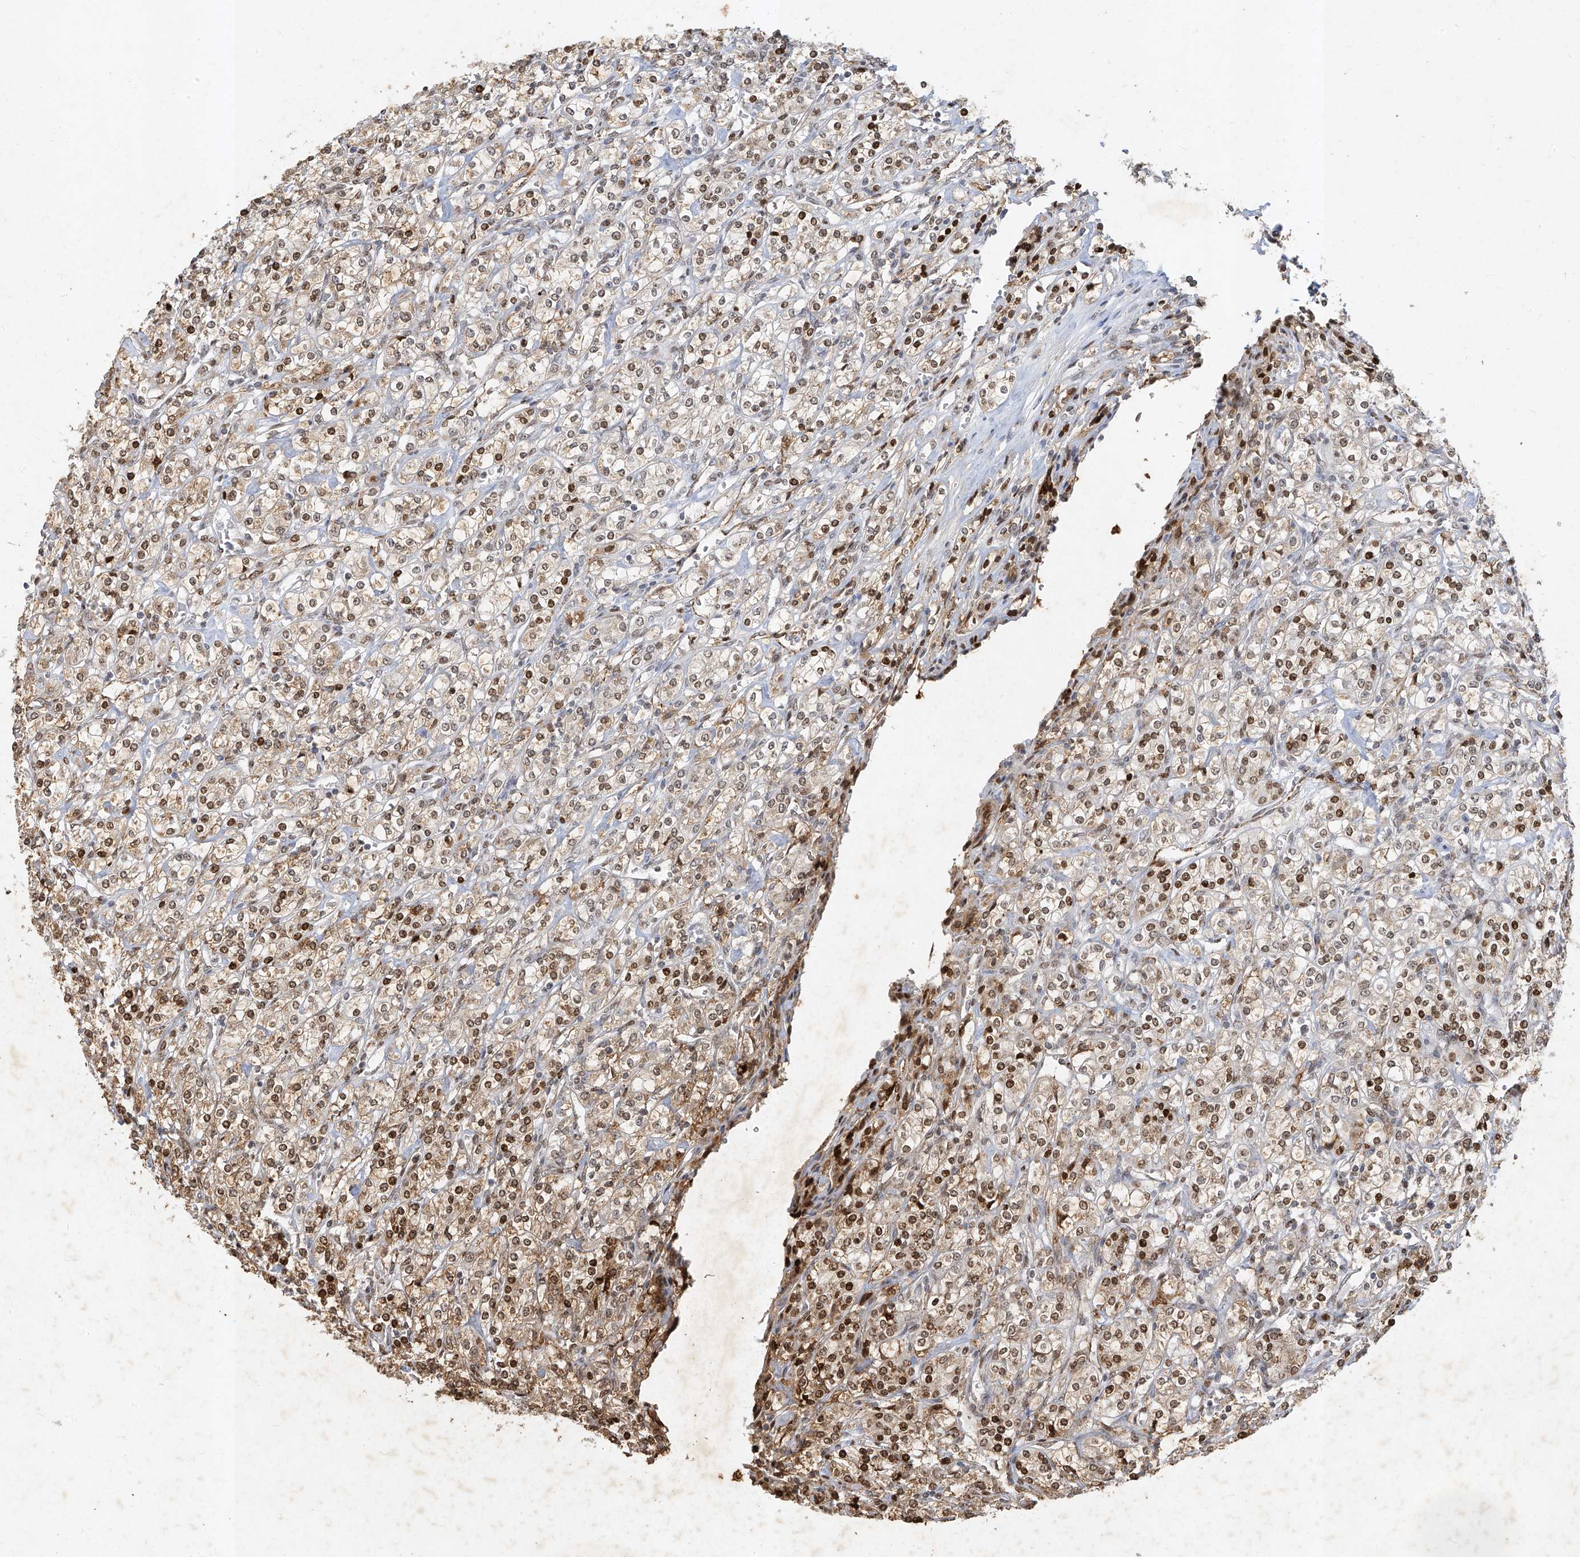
{"staining": {"intensity": "moderate", "quantity": ">75%", "location": "nuclear"}, "tissue": "renal cancer", "cell_type": "Tumor cells", "image_type": "cancer", "snomed": [{"axis": "morphology", "description": "Adenocarcinoma, NOS"}, {"axis": "topography", "description": "Kidney"}], "caption": "Renal cancer (adenocarcinoma) stained with a protein marker demonstrates moderate staining in tumor cells.", "gene": "ATRIP", "patient": {"sex": "male", "age": 77}}